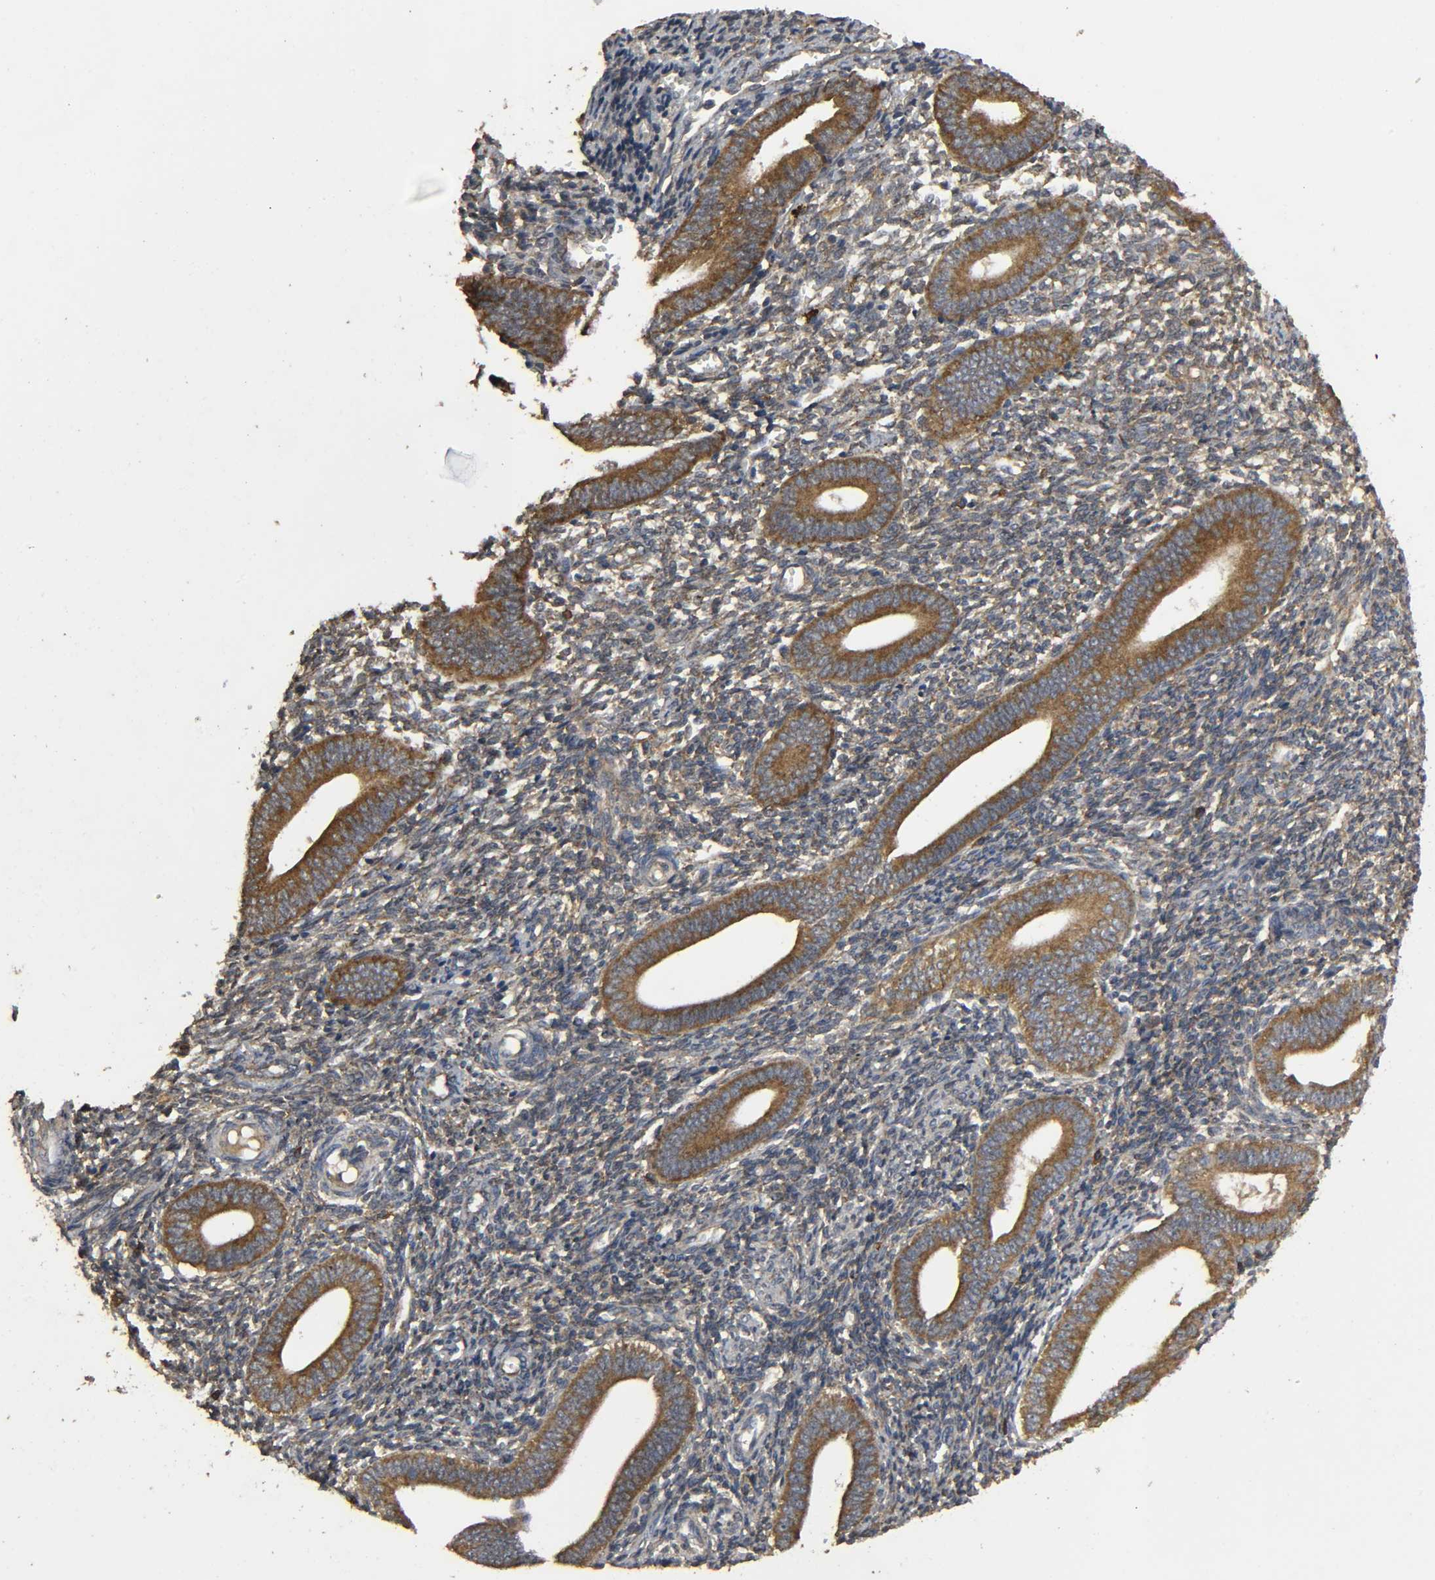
{"staining": {"intensity": "weak", "quantity": ">75%", "location": "cytoplasmic/membranous"}, "tissue": "endometrium", "cell_type": "Cells in endometrial stroma", "image_type": "normal", "snomed": [{"axis": "morphology", "description": "Normal tissue, NOS"}, {"axis": "topography", "description": "Uterus"}, {"axis": "topography", "description": "Endometrium"}], "caption": "Weak cytoplasmic/membranous positivity is identified in about >75% of cells in endometrial stroma in benign endometrium.", "gene": "DDX6", "patient": {"sex": "female", "age": 33}}